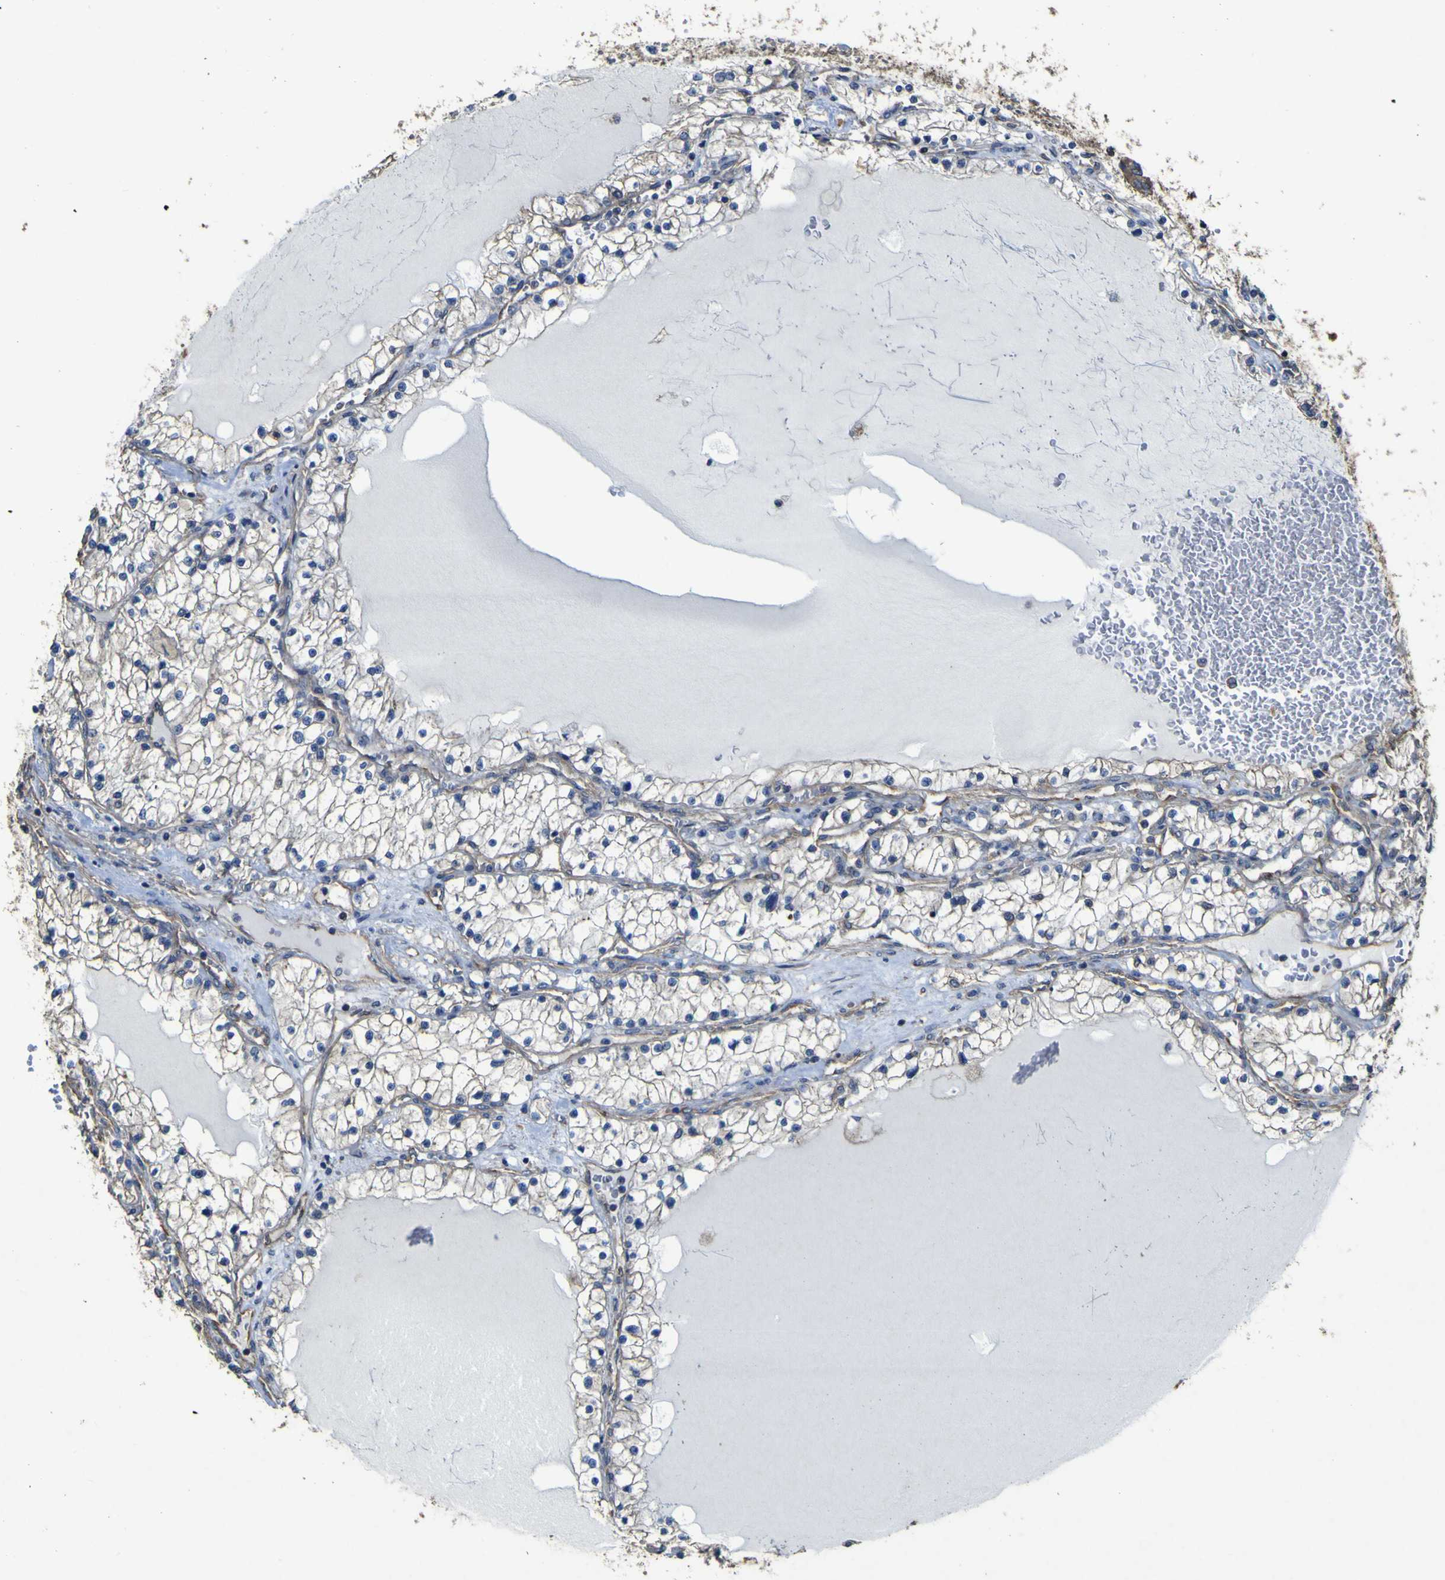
{"staining": {"intensity": "moderate", "quantity": "25%-75%", "location": "cytoplasmic/membranous"}, "tissue": "renal cancer", "cell_type": "Tumor cells", "image_type": "cancer", "snomed": [{"axis": "morphology", "description": "Adenocarcinoma, NOS"}, {"axis": "topography", "description": "Kidney"}], "caption": "Renal adenocarcinoma stained with a brown dye shows moderate cytoplasmic/membranous positive positivity in about 25%-75% of tumor cells.", "gene": "TNFSF15", "patient": {"sex": "male", "age": 68}}